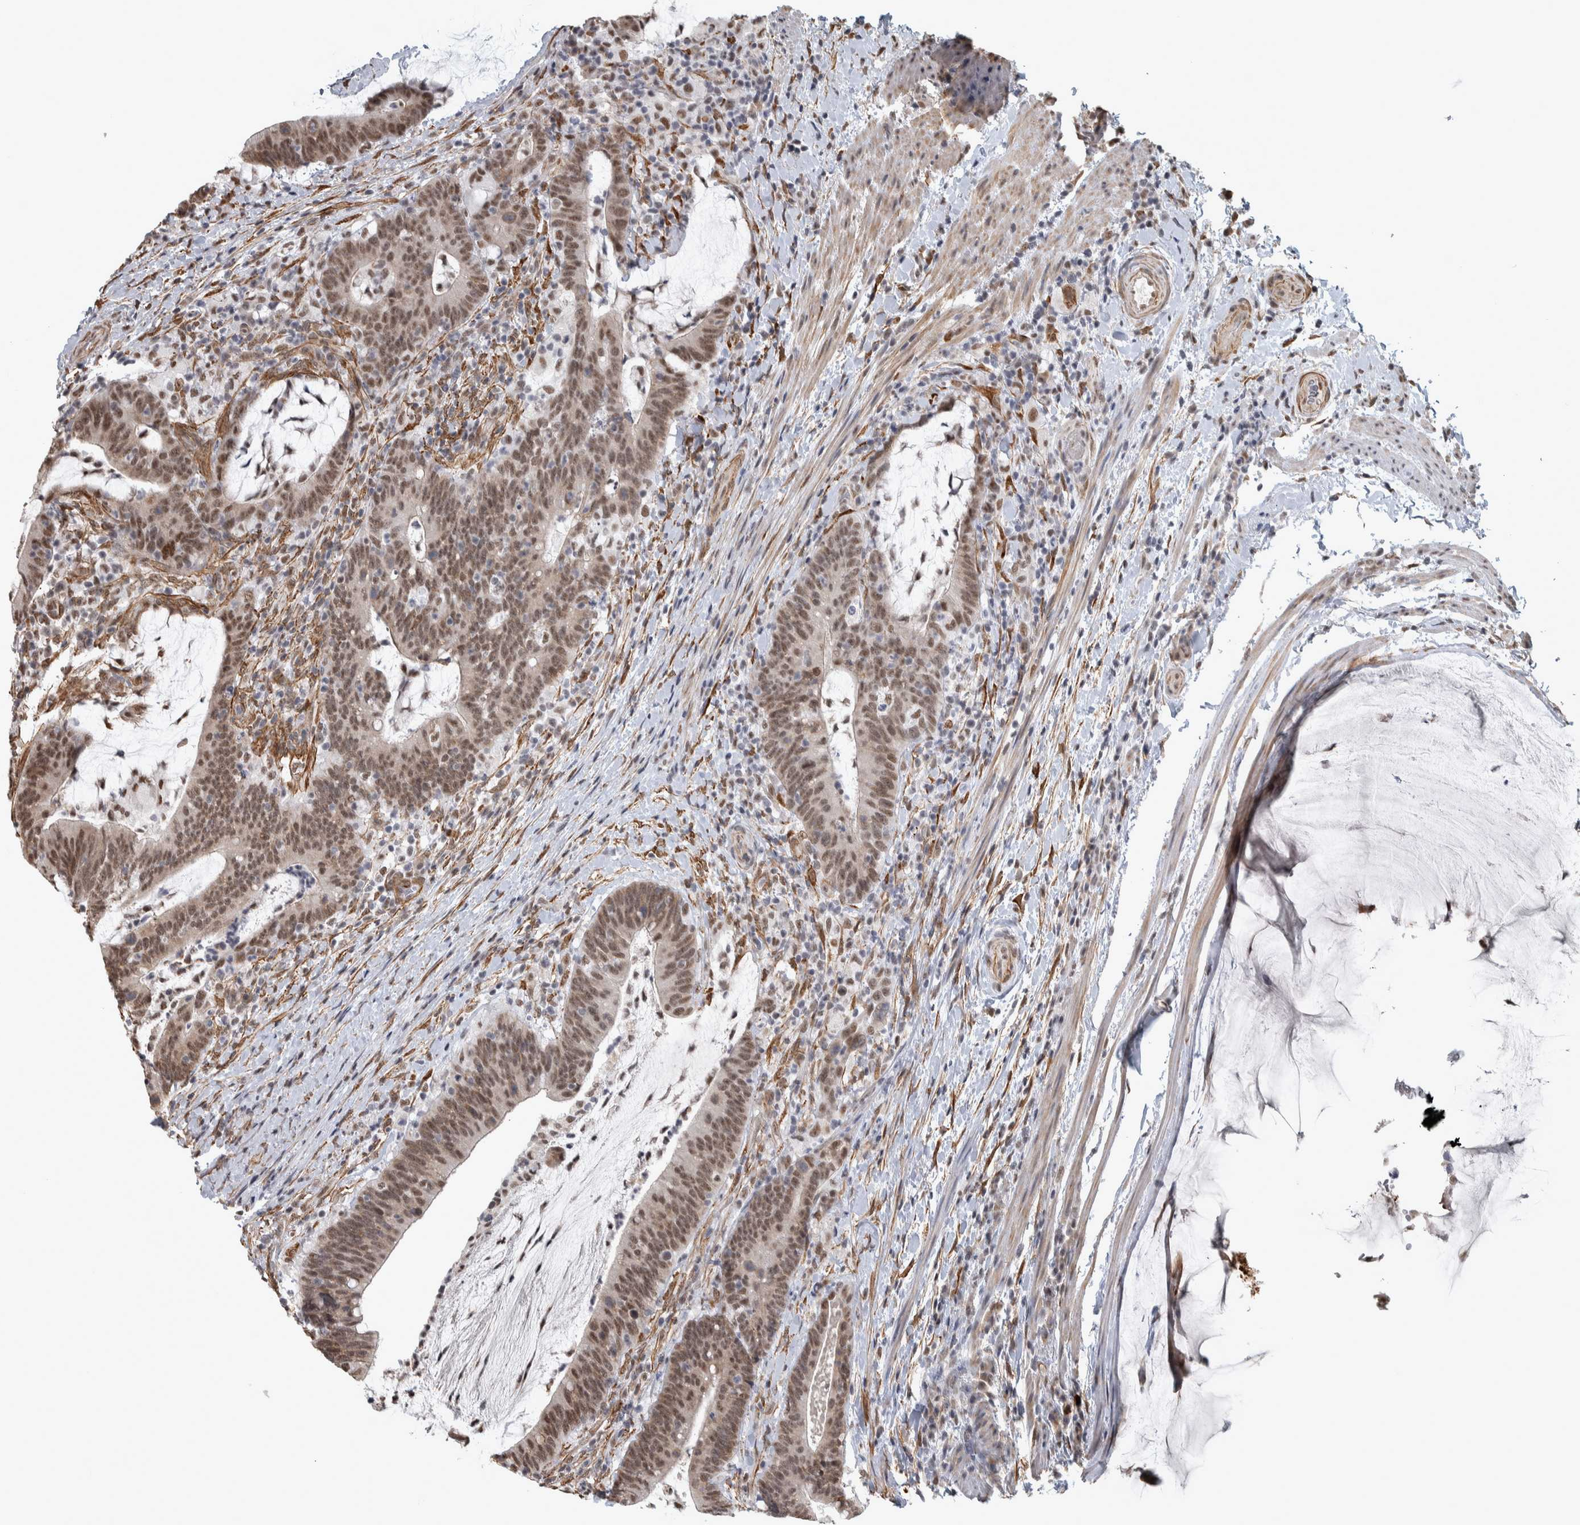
{"staining": {"intensity": "moderate", "quantity": ">75%", "location": "nuclear"}, "tissue": "colorectal cancer", "cell_type": "Tumor cells", "image_type": "cancer", "snomed": [{"axis": "morphology", "description": "Adenocarcinoma, NOS"}, {"axis": "topography", "description": "Colon"}], "caption": "Immunohistochemical staining of human adenocarcinoma (colorectal) exhibits medium levels of moderate nuclear protein positivity in approximately >75% of tumor cells. (DAB = brown stain, brightfield microscopy at high magnification).", "gene": "DDX42", "patient": {"sex": "female", "age": 66}}